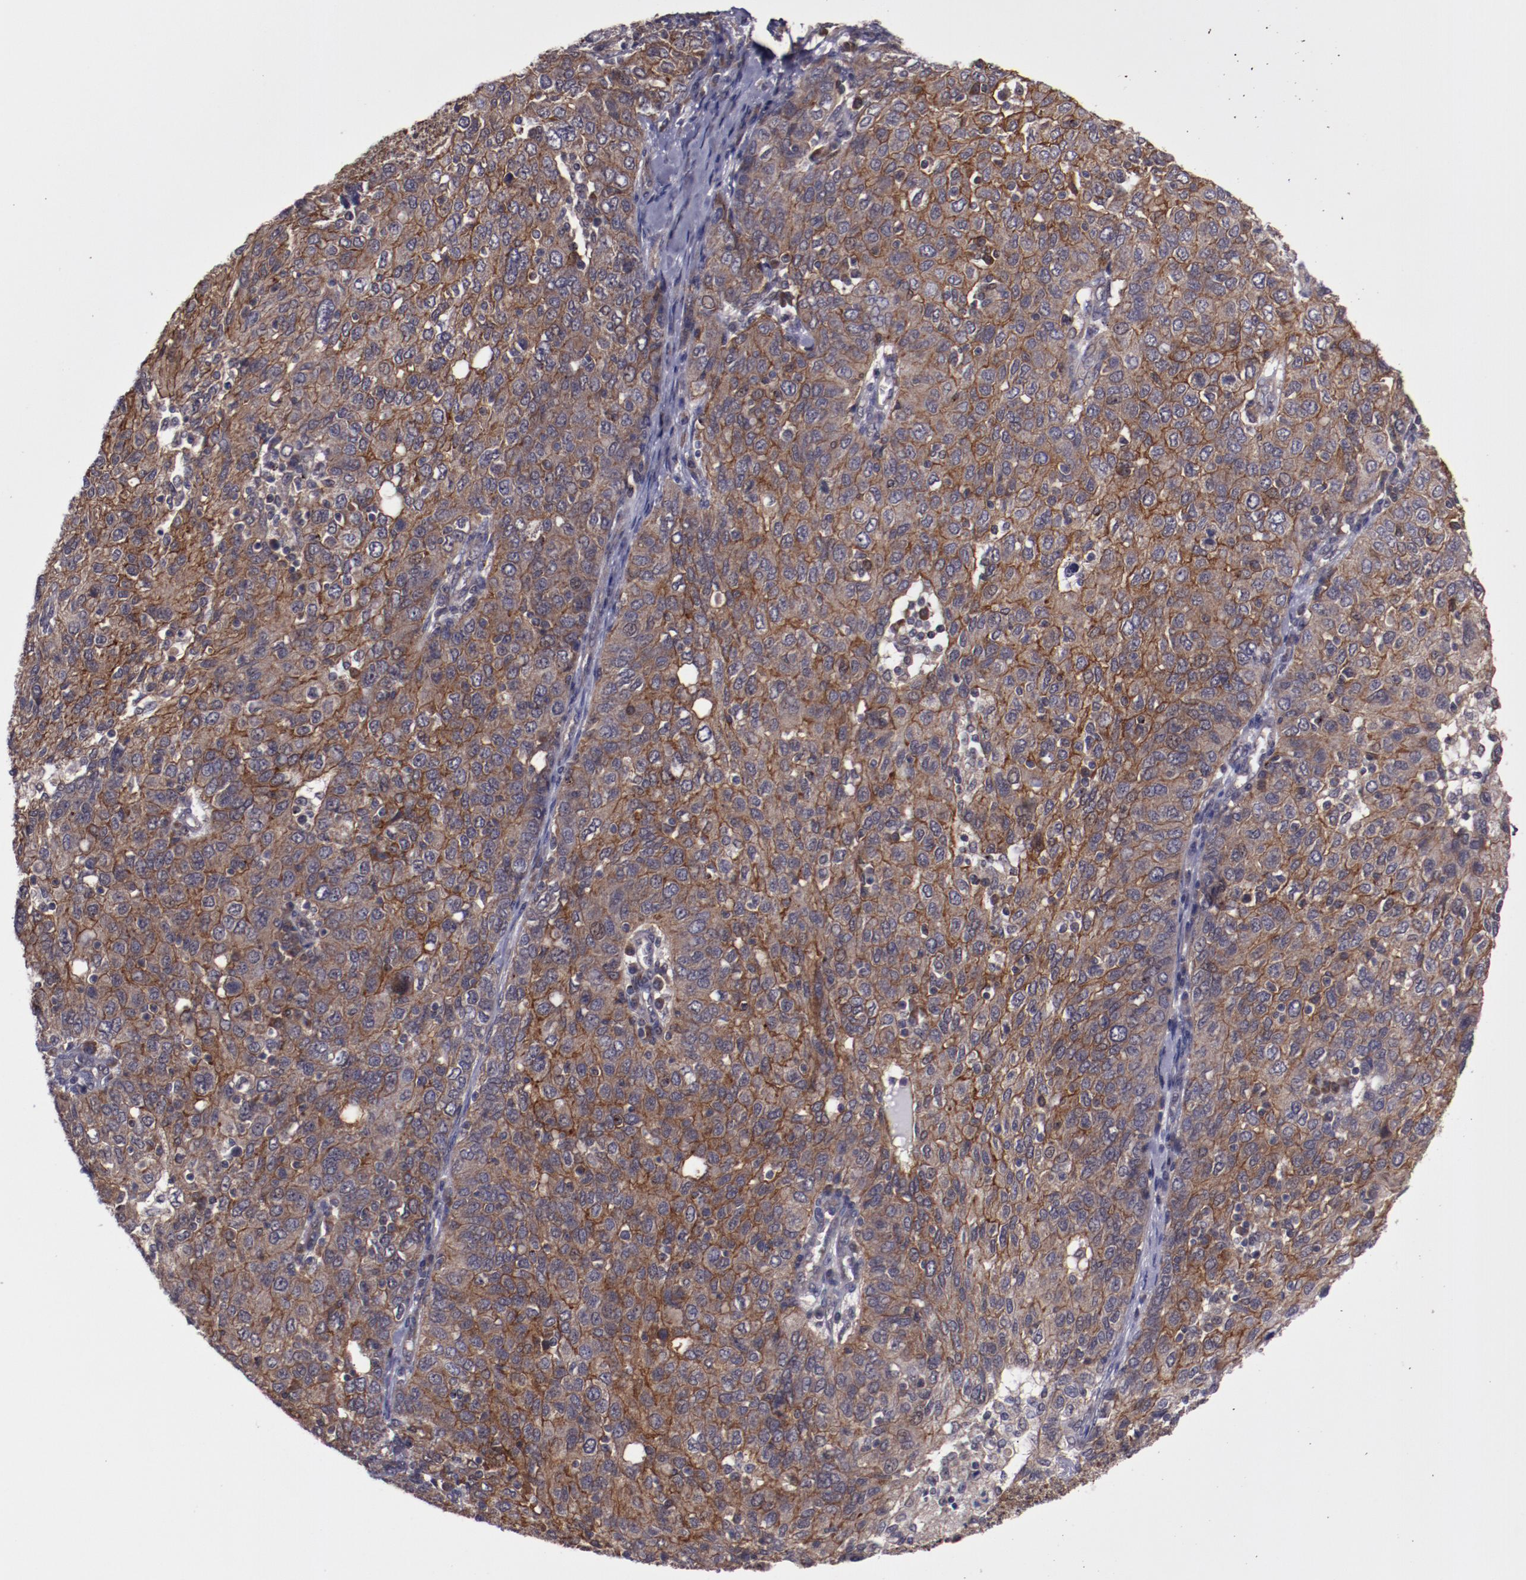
{"staining": {"intensity": "moderate", "quantity": ">75%", "location": "cytoplasmic/membranous"}, "tissue": "ovarian cancer", "cell_type": "Tumor cells", "image_type": "cancer", "snomed": [{"axis": "morphology", "description": "Carcinoma, endometroid"}, {"axis": "topography", "description": "Ovary"}], "caption": "A medium amount of moderate cytoplasmic/membranous positivity is identified in approximately >75% of tumor cells in ovarian cancer (endometroid carcinoma) tissue.", "gene": "FTSJ1", "patient": {"sex": "female", "age": 50}}